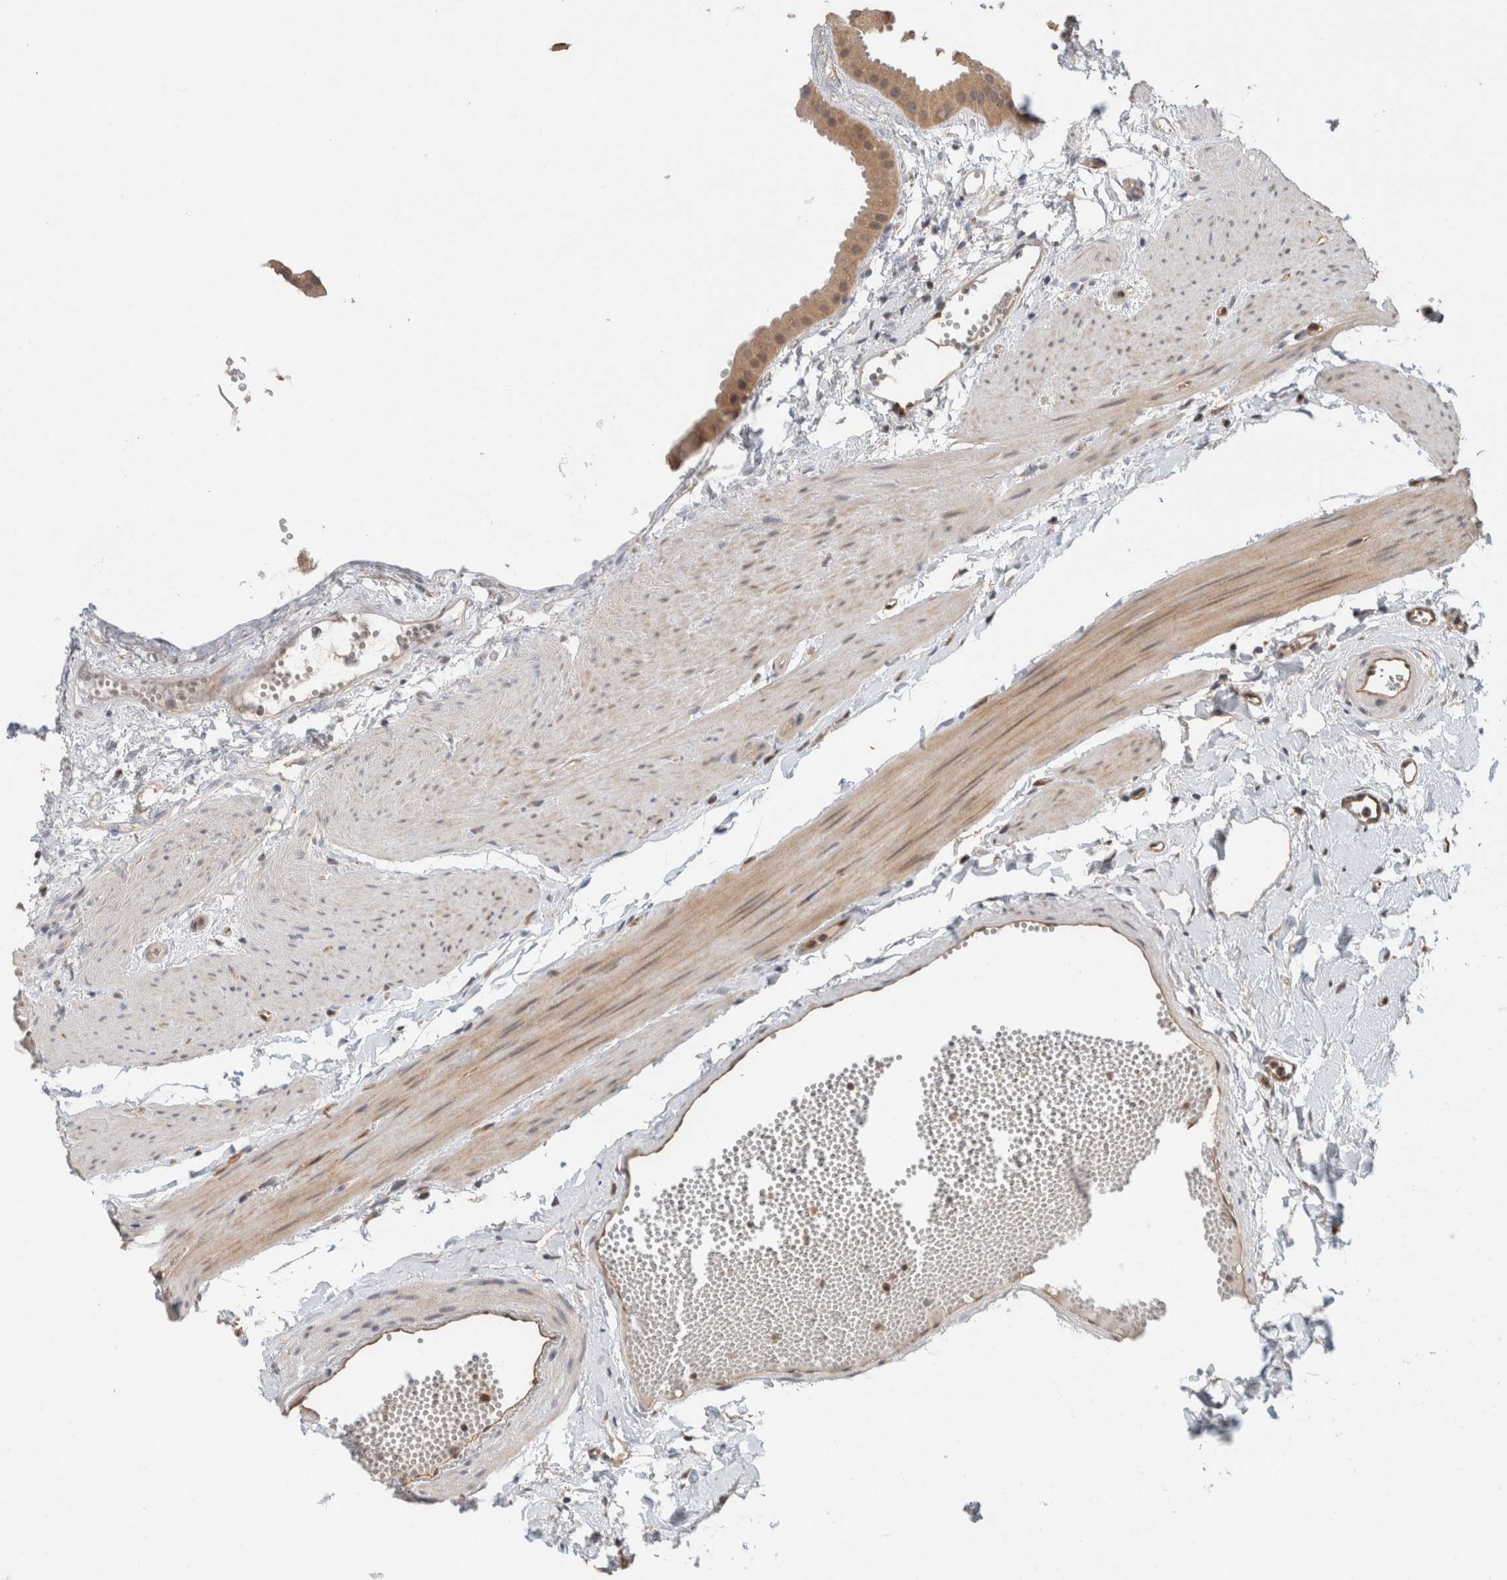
{"staining": {"intensity": "moderate", "quantity": "25%-75%", "location": "cytoplasmic/membranous"}, "tissue": "gallbladder", "cell_type": "Glandular cells", "image_type": "normal", "snomed": [{"axis": "morphology", "description": "Normal tissue, NOS"}, {"axis": "topography", "description": "Gallbladder"}], "caption": "IHC micrograph of benign human gallbladder stained for a protein (brown), which displays medium levels of moderate cytoplasmic/membranous expression in approximately 25%-75% of glandular cells.", "gene": "PFDN4", "patient": {"sex": "female", "age": 64}}